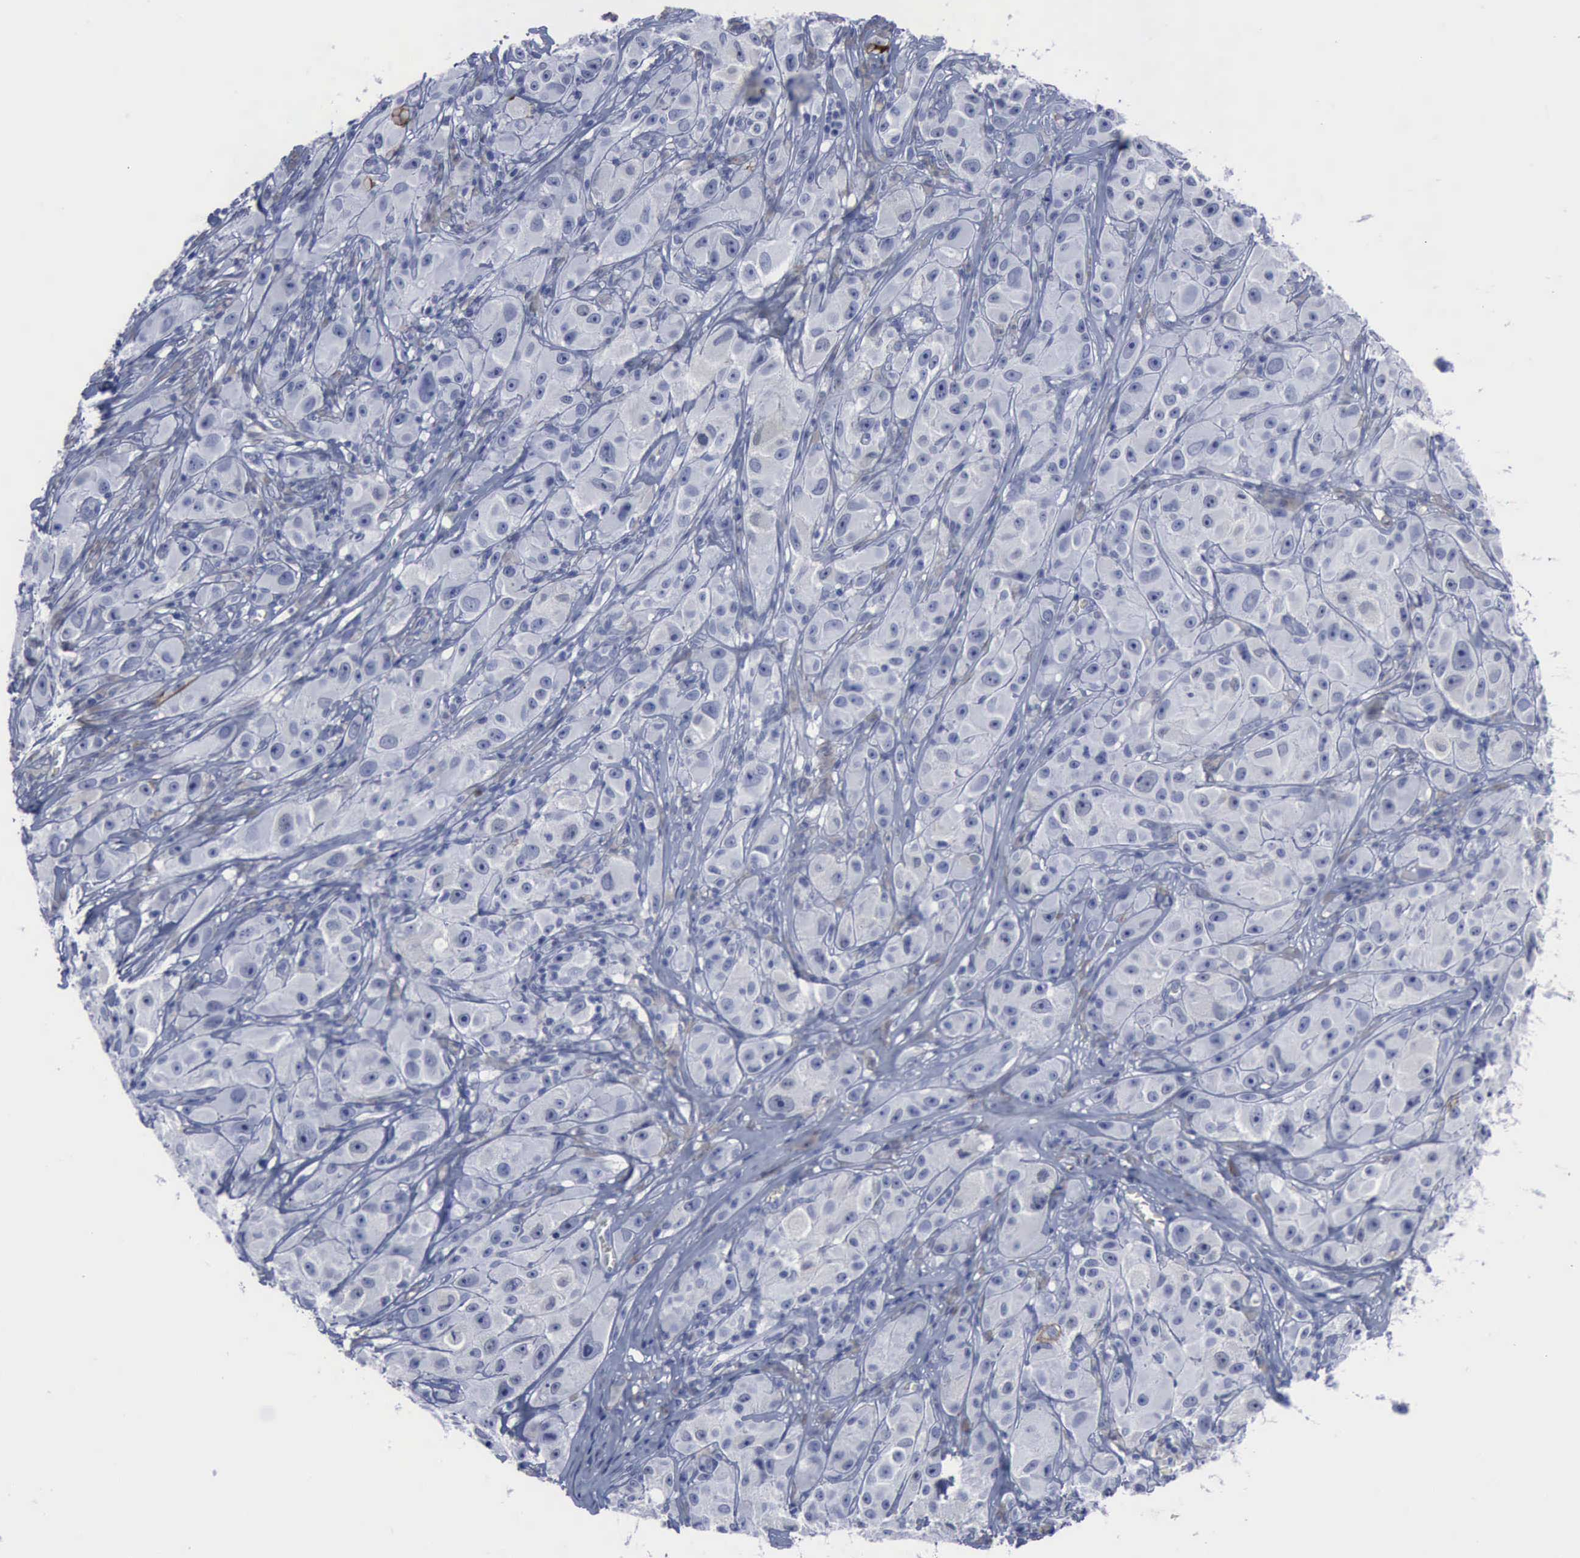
{"staining": {"intensity": "negative", "quantity": "none", "location": "none"}, "tissue": "melanoma", "cell_type": "Tumor cells", "image_type": "cancer", "snomed": [{"axis": "morphology", "description": "Malignant melanoma, NOS"}, {"axis": "topography", "description": "Skin"}], "caption": "IHC histopathology image of neoplastic tissue: malignant melanoma stained with DAB displays no significant protein positivity in tumor cells. (DAB immunohistochemistry with hematoxylin counter stain).", "gene": "NGFR", "patient": {"sex": "male", "age": 56}}